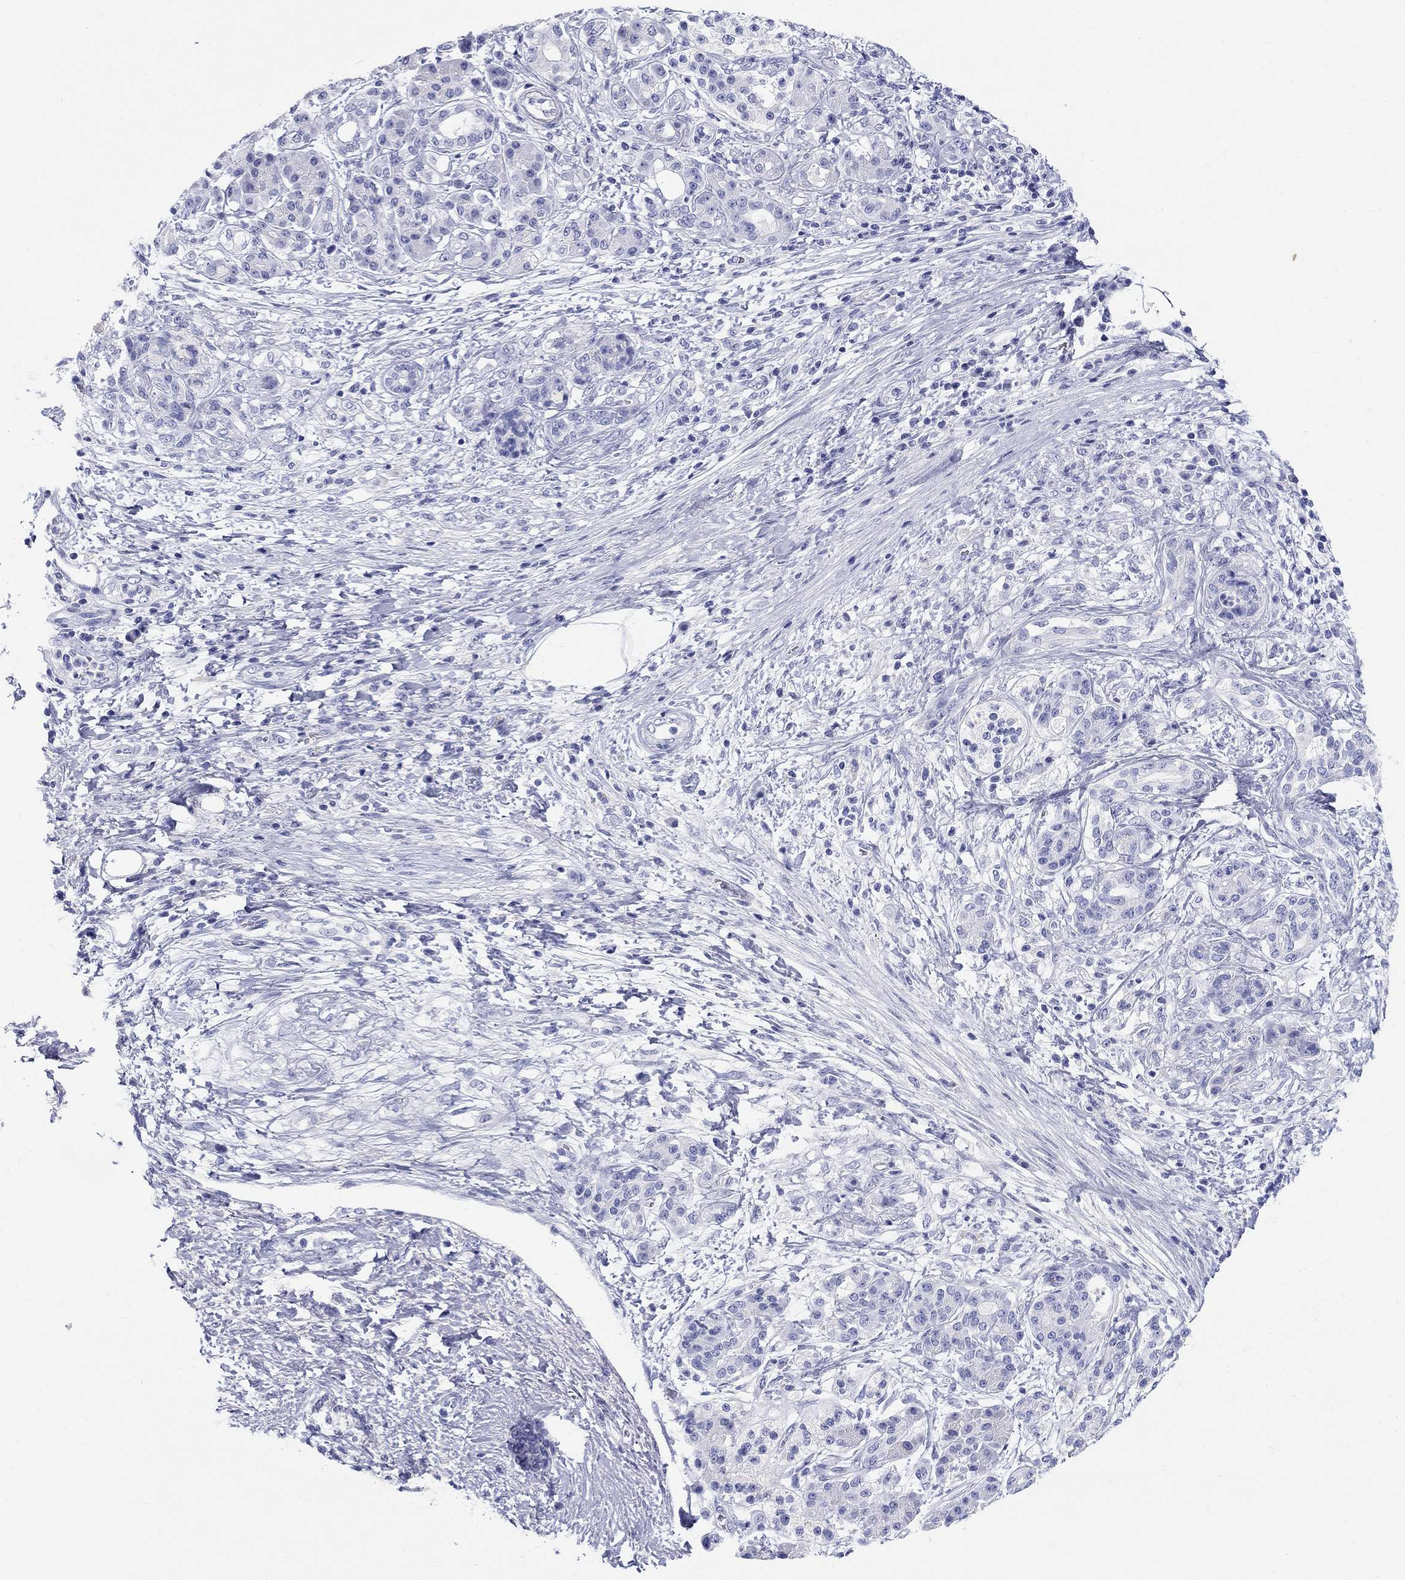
{"staining": {"intensity": "negative", "quantity": "none", "location": "none"}, "tissue": "pancreatic cancer", "cell_type": "Tumor cells", "image_type": "cancer", "snomed": [{"axis": "morphology", "description": "Adenocarcinoma, NOS"}, {"axis": "topography", "description": "Pancreas"}], "caption": "Immunohistochemical staining of pancreatic cancer (adenocarcinoma) exhibits no significant staining in tumor cells.", "gene": "LAMP5", "patient": {"sex": "female", "age": 73}}